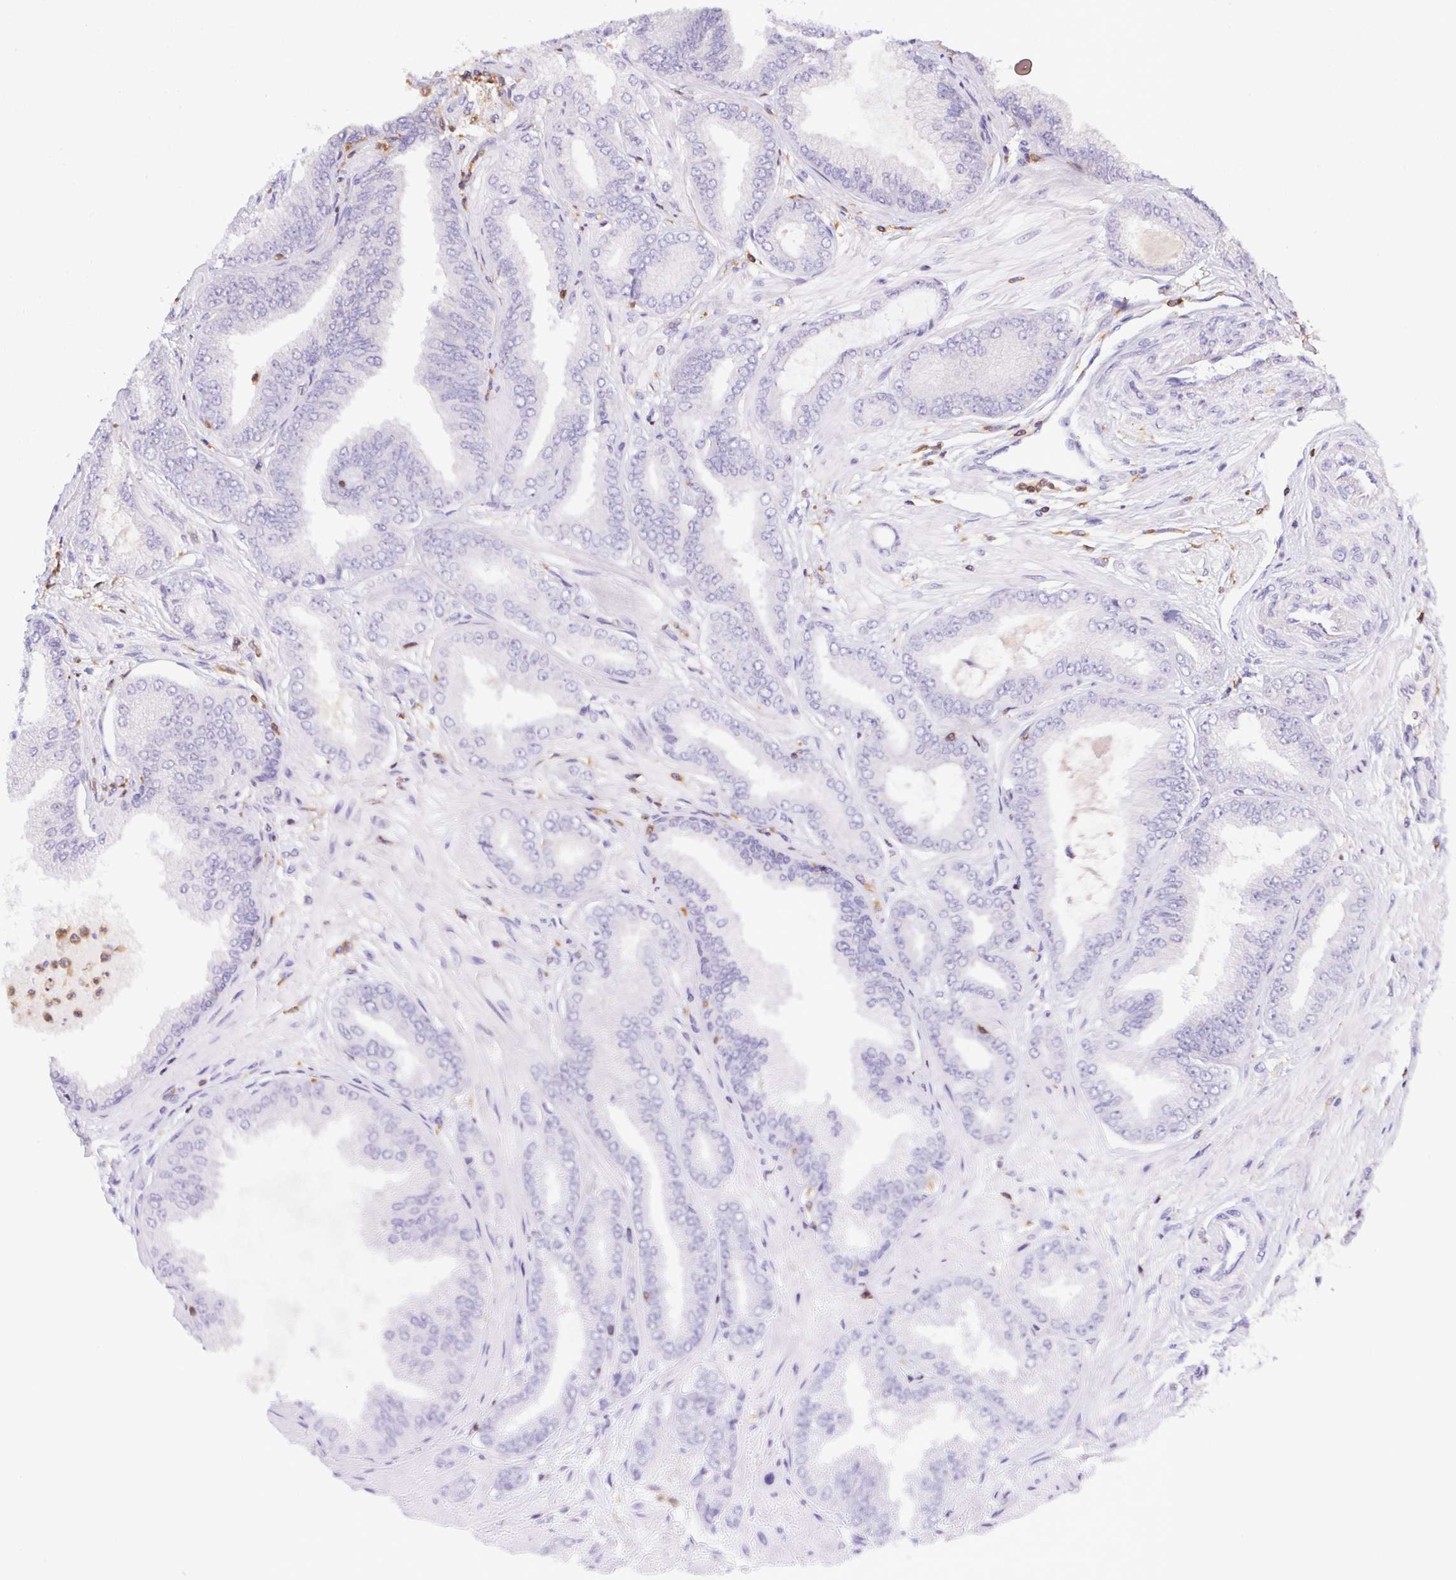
{"staining": {"intensity": "negative", "quantity": "none", "location": "none"}, "tissue": "prostate cancer", "cell_type": "Tumor cells", "image_type": "cancer", "snomed": [{"axis": "morphology", "description": "Adenocarcinoma, Low grade"}, {"axis": "topography", "description": "Prostate"}], "caption": "Tumor cells are negative for protein expression in human prostate cancer (low-grade adenocarcinoma).", "gene": "APBB1IP", "patient": {"sex": "male", "age": 55}}